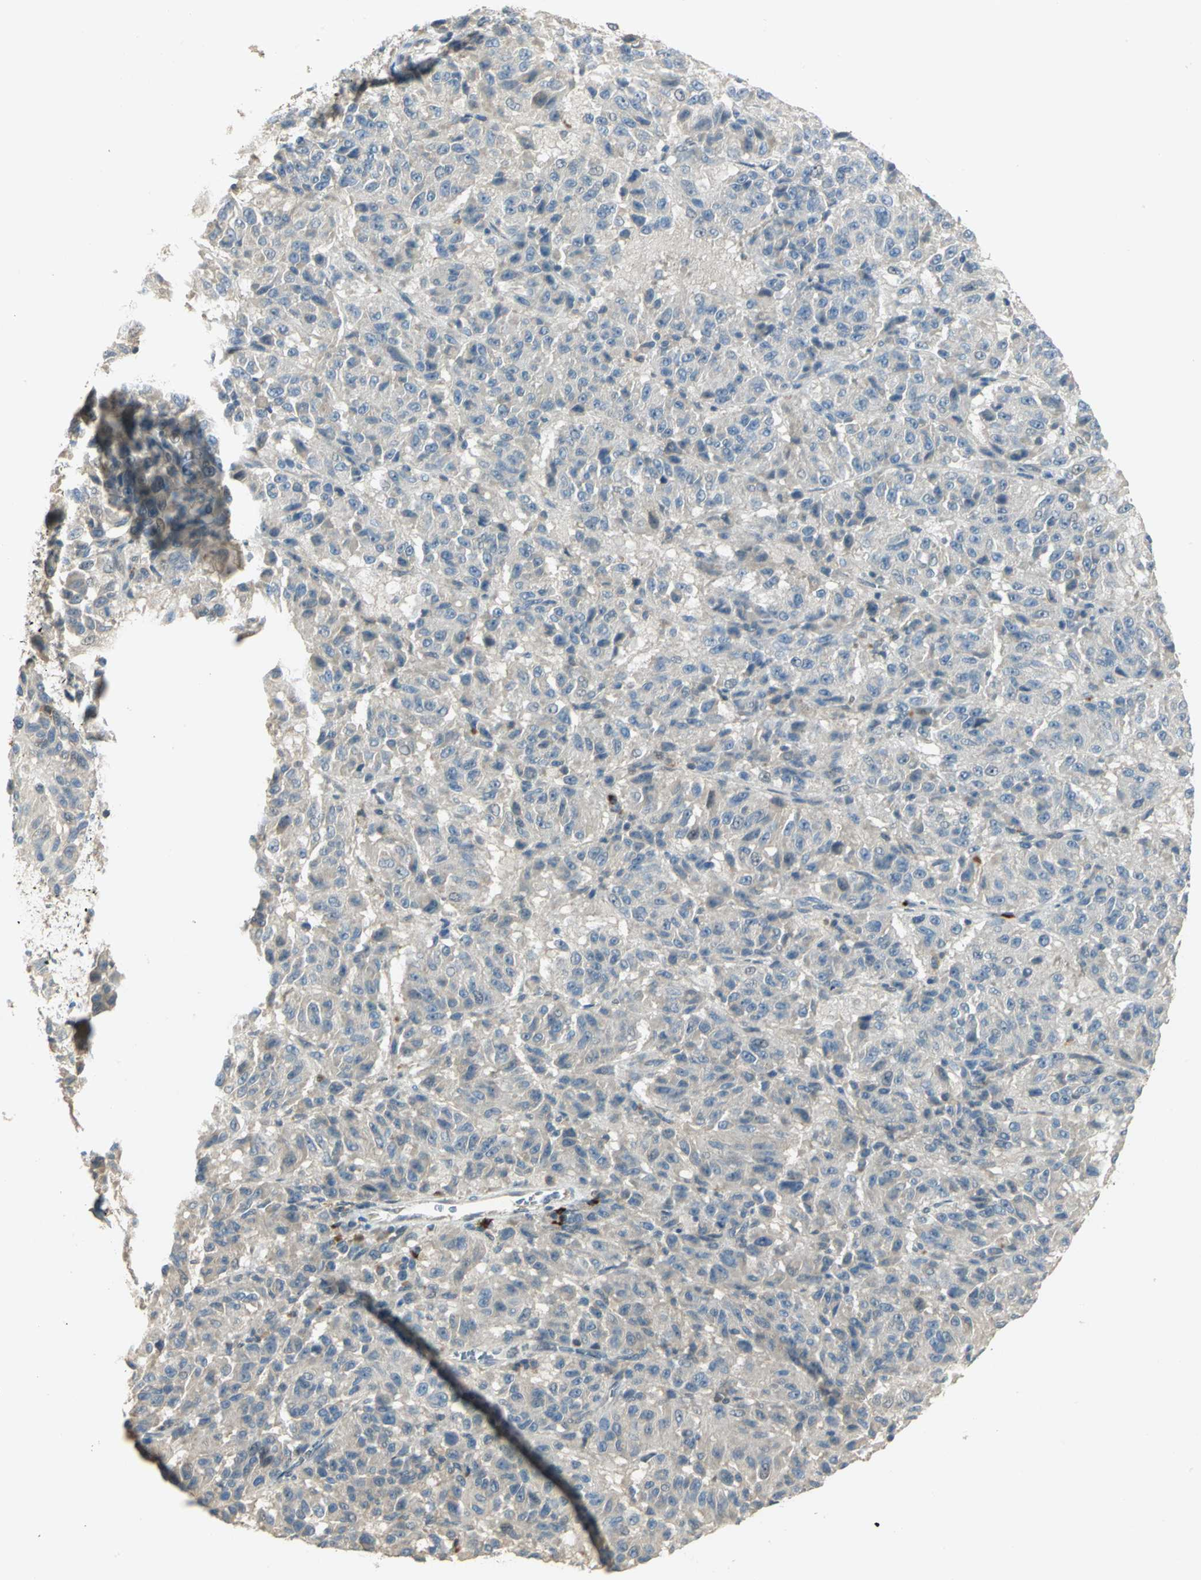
{"staining": {"intensity": "negative", "quantity": "none", "location": "none"}, "tissue": "melanoma", "cell_type": "Tumor cells", "image_type": "cancer", "snomed": [{"axis": "morphology", "description": "Malignant melanoma, Metastatic site"}, {"axis": "topography", "description": "Lung"}], "caption": "Melanoma stained for a protein using IHC exhibits no positivity tumor cells.", "gene": "PROC", "patient": {"sex": "male", "age": 64}}